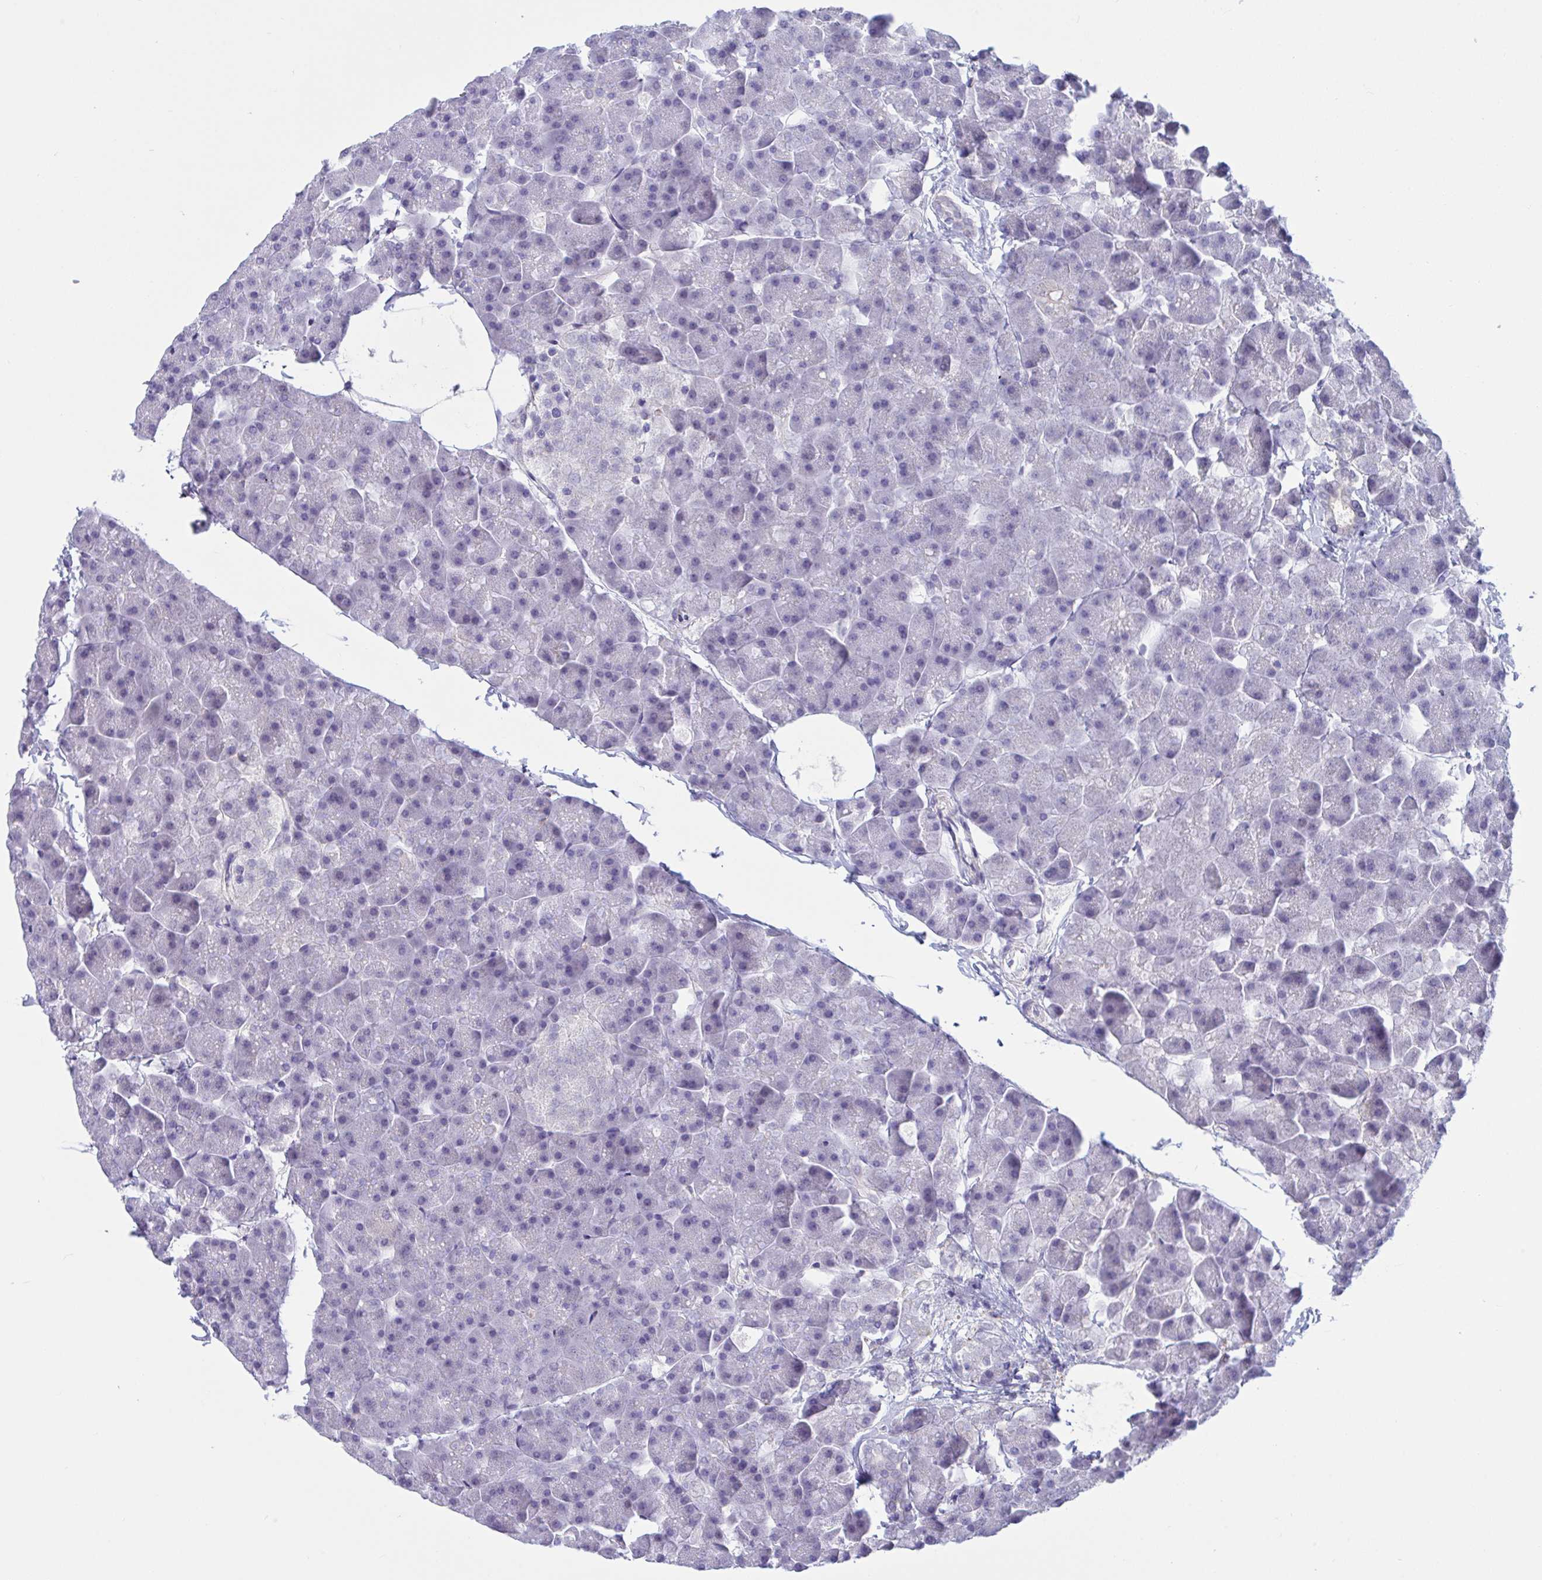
{"staining": {"intensity": "negative", "quantity": "none", "location": "none"}, "tissue": "pancreas", "cell_type": "Exocrine glandular cells", "image_type": "normal", "snomed": [{"axis": "morphology", "description": "Normal tissue, NOS"}, {"axis": "topography", "description": "Pancreas"}], "caption": "Immunohistochemical staining of benign pancreas exhibits no significant expression in exocrine glandular cells.", "gene": "MS4A14", "patient": {"sex": "male", "age": 35}}